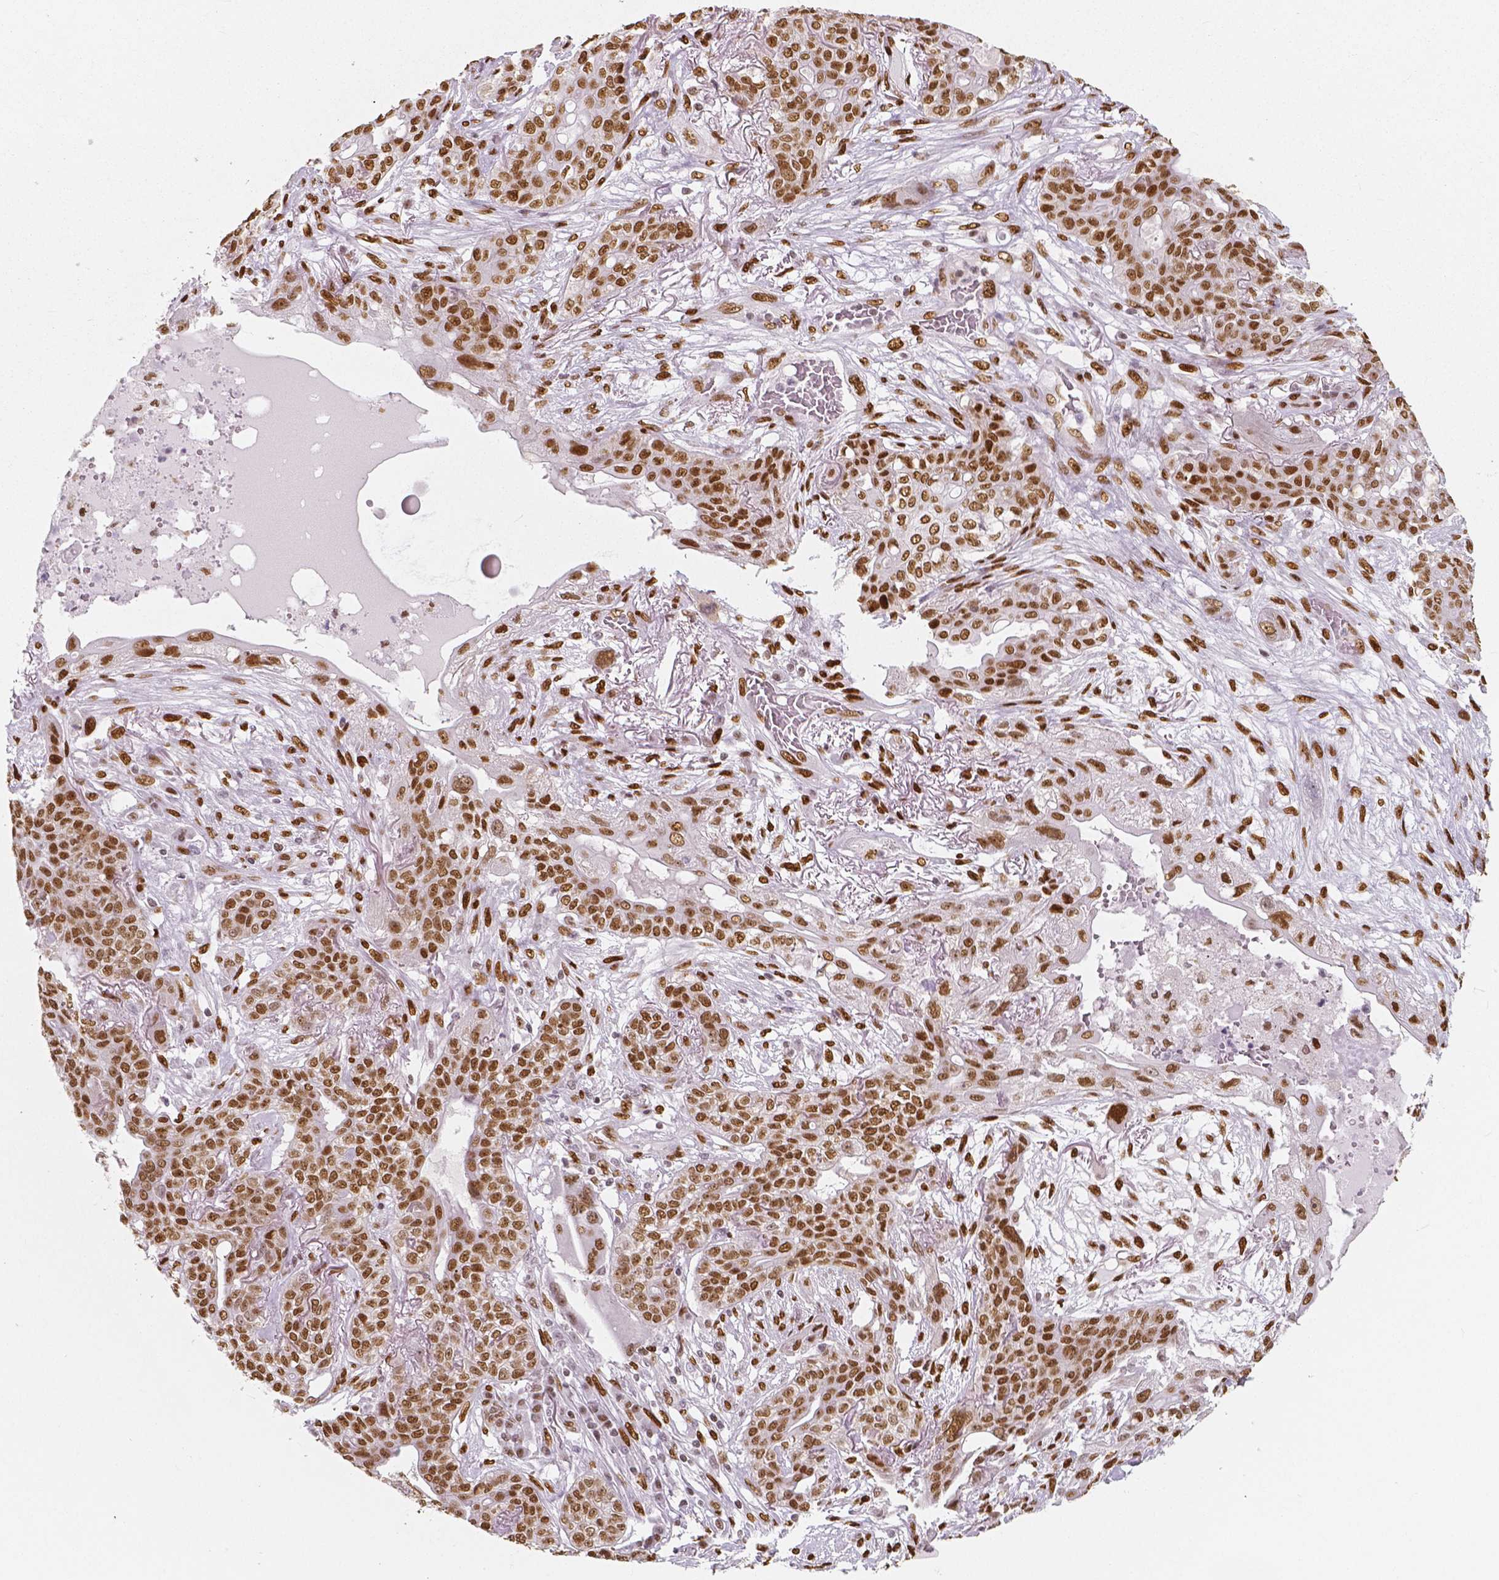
{"staining": {"intensity": "moderate", "quantity": ">75%", "location": "nuclear"}, "tissue": "lung cancer", "cell_type": "Tumor cells", "image_type": "cancer", "snomed": [{"axis": "morphology", "description": "Squamous cell carcinoma, NOS"}, {"axis": "topography", "description": "Lung"}], "caption": "A medium amount of moderate nuclear positivity is appreciated in about >75% of tumor cells in squamous cell carcinoma (lung) tissue.", "gene": "NUCKS1", "patient": {"sex": "female", "age": 70}}